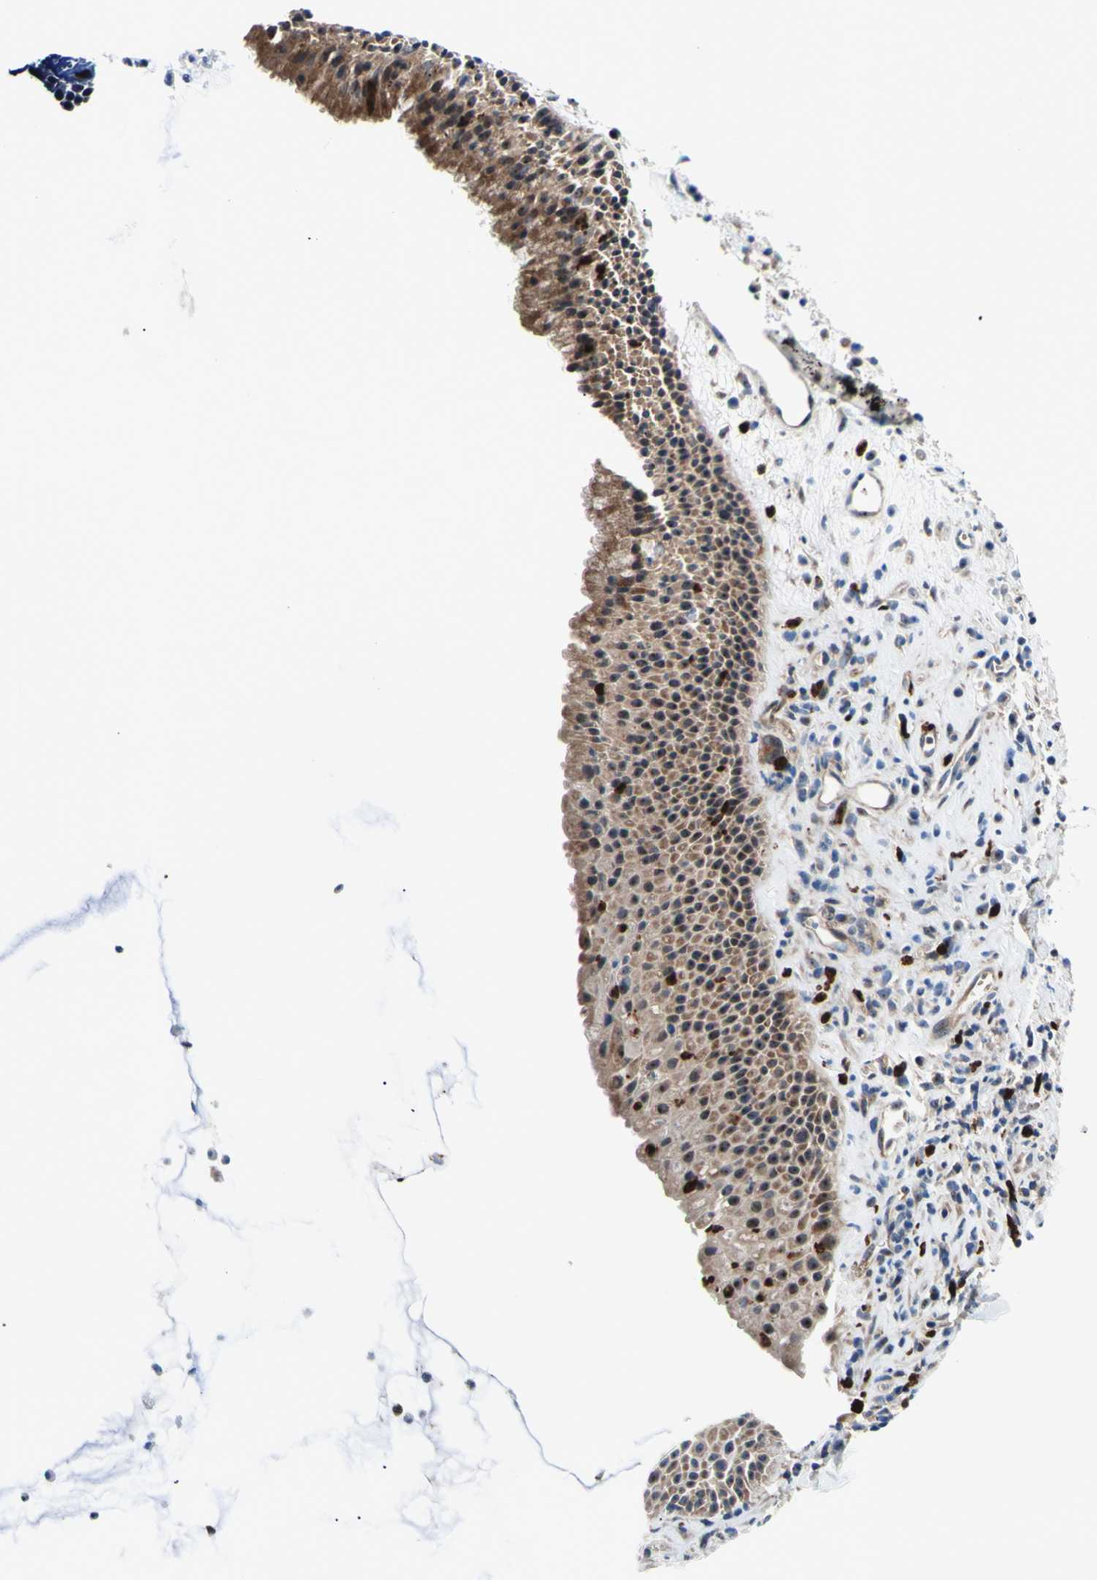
{"staining": {"intensity": "strong", "quantity": ">75%", "location": "cytoplasmic/membranous,nuclear"}, "tissue": "nasopharynx", "cell_type": "Respiratory epithelial cells", "image_type": "normal", "snomed": [{"axis": "morphology", "description": "Normal tissue, NOS"}, {"axis": "topography", "description": "Nasopharynx"}], "caption": "Strong cytoplasmic/membranous,nuclear protein expression is identified in approximately >75% of respiratory epithelial cells in nasopharynx. (Stains: DAB in brown, nuclei in blue, Microscopy: brightfield microscopy at high magnification).", "gene": "USP9X", "patient": {"sex": "female", "age": 51}}